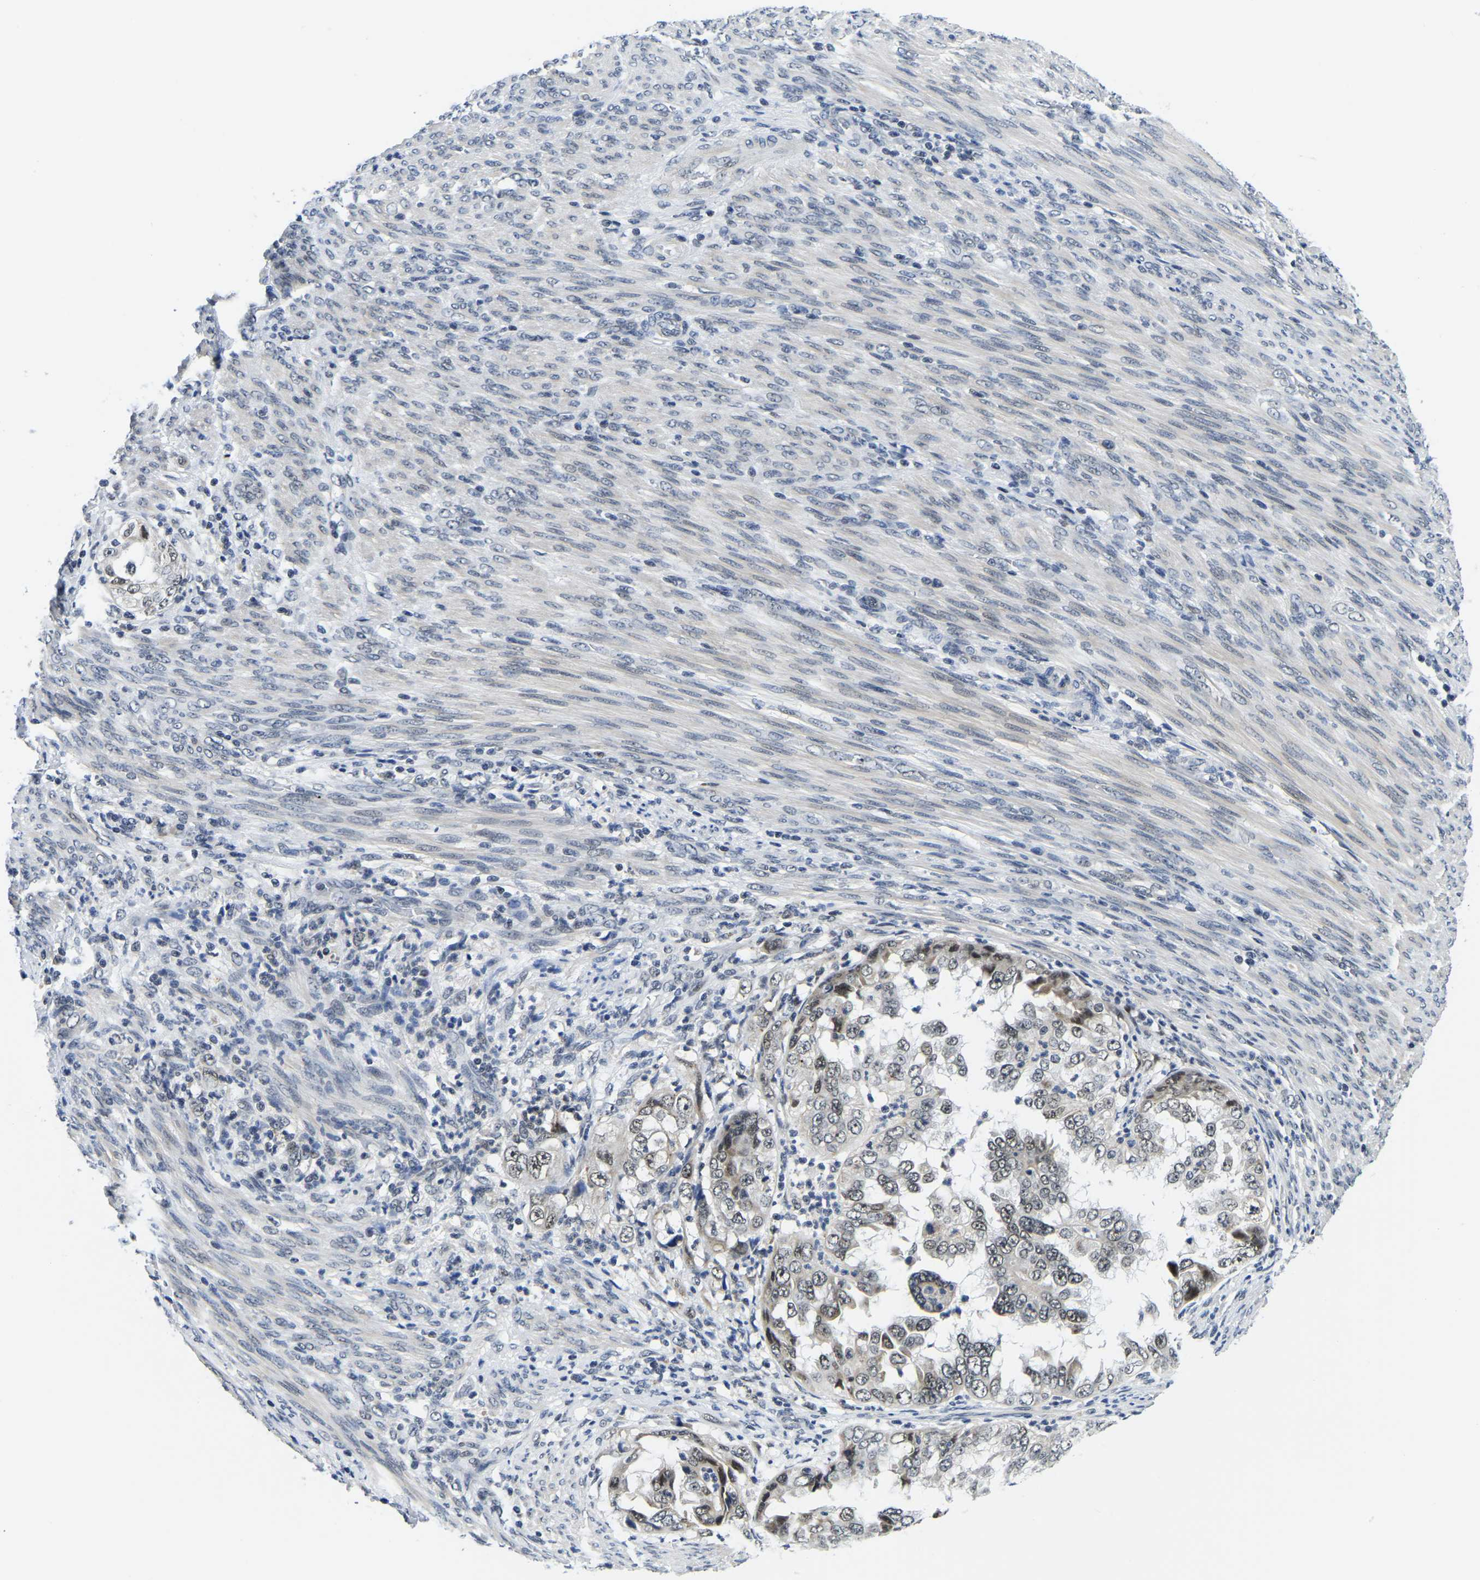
{"staining": {"intensity": "weak", "quantity": "25%-75%", "location": "nuclear"}, "tissue": "endometrial cancer", "cell_type": "Tumor cells", "image_type": "cancer", "snomed": [{"axis": "morphology", "description": "Adenocarcinoma, NOS"}, {"axis": "topography", "description": "Endometrium"}], "caption": "Human endometrial cancer stained for a protein (brown) reveals weak nuclear positive positivity in about 25%-75% of tumor cells.", "gene": "POLDIP3", "patient": {"sex": "female", "age": 85}}